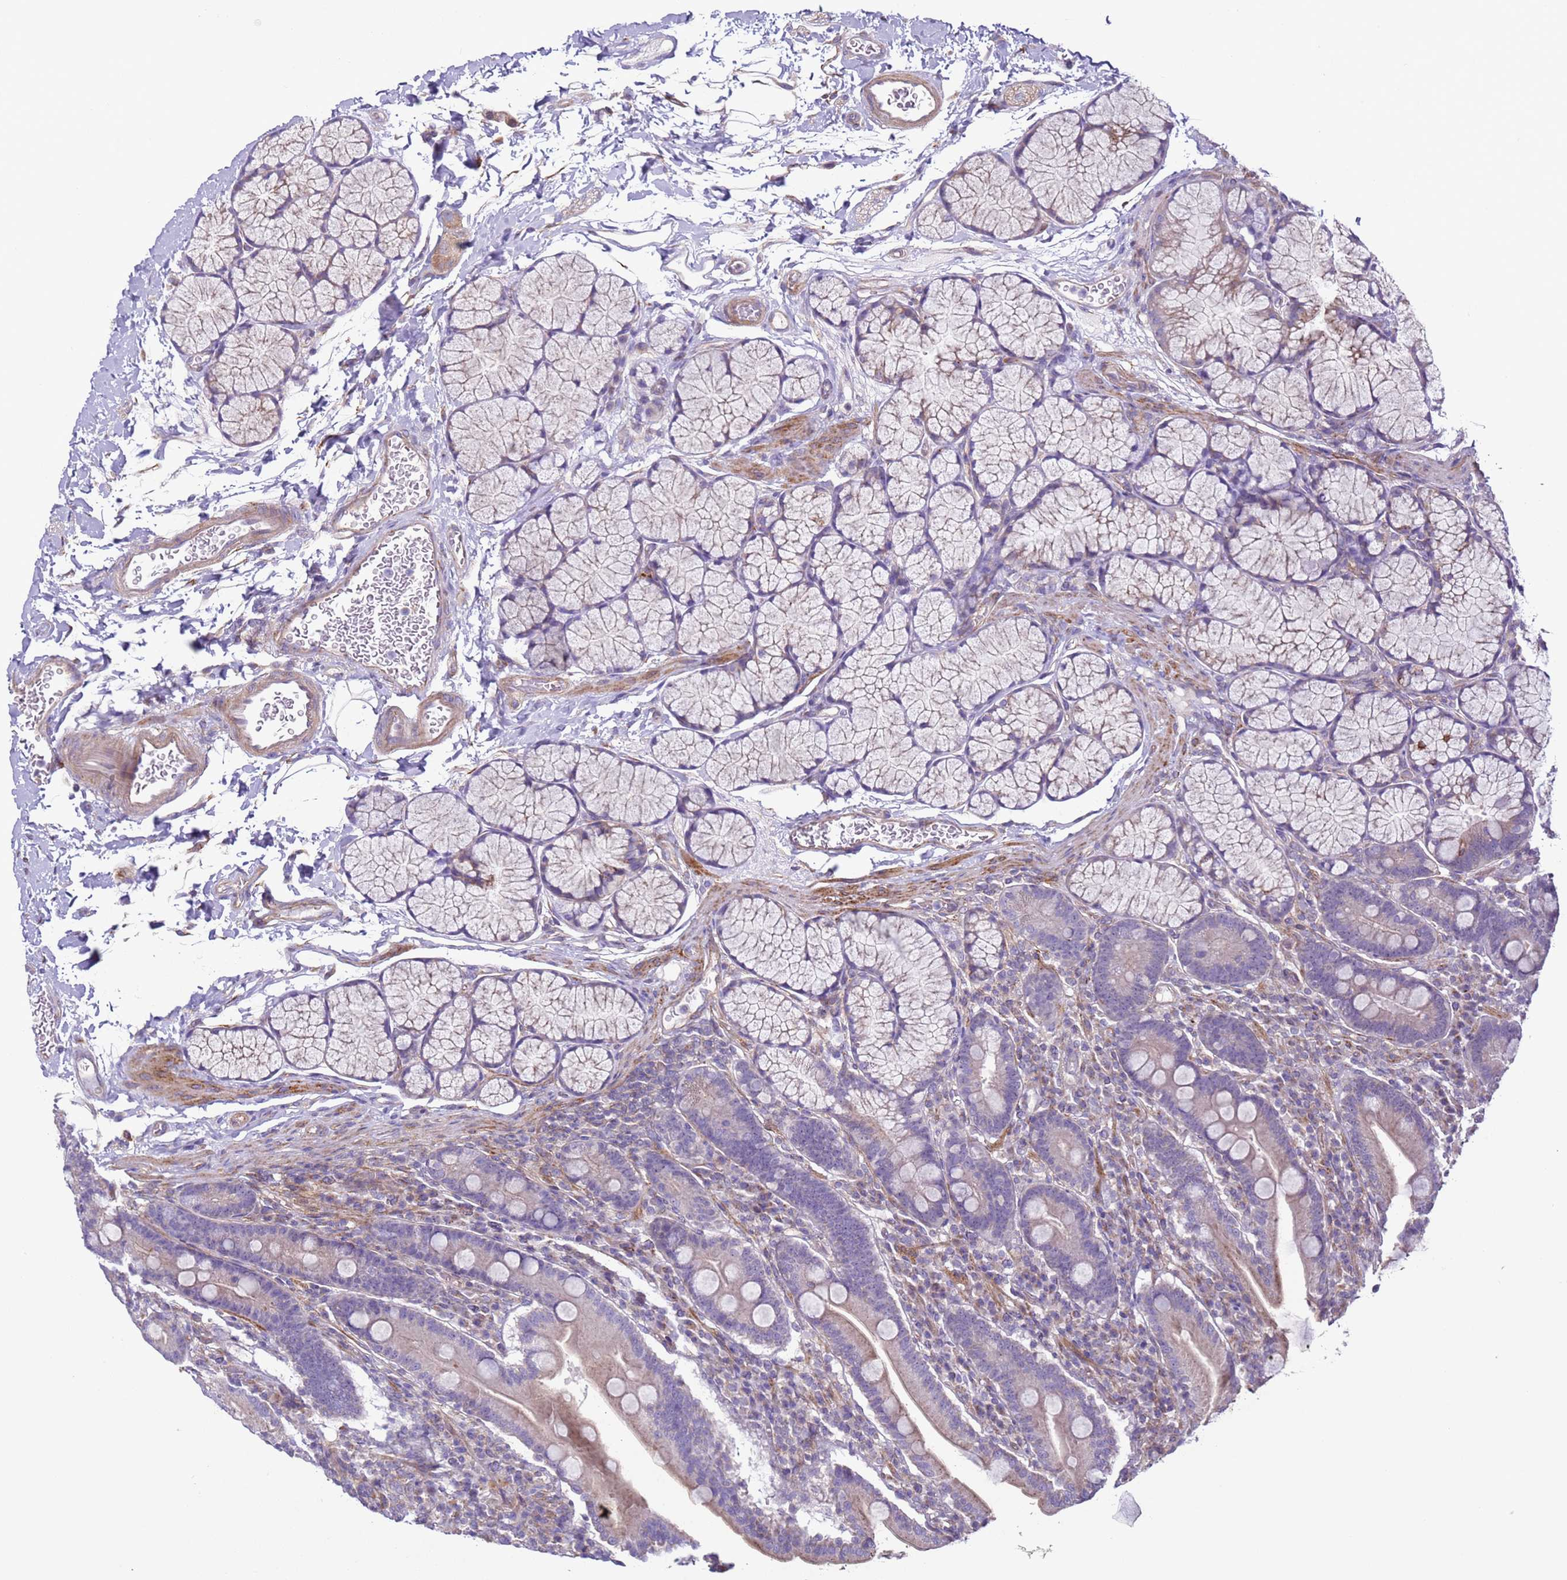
{"staining": {"intensity": "moderate", "quantity": "<25%", "location": "cytoplasmic/membranous"}, "tissue": "duodenum", "cell_type": "Glandular cells", "image_type": "normal", "snomed": [{"axis": "morphology", "description": "Normal tissue, NOS"}, {"axis": "topography", "description": "Duodenum"}], "caption": "High-magnification brightfield microscopy of unremarkable duodenum stained with DAB (3,3'-diaminobenzidine) (brown) and counterstained with hematoxylin (blue). glandular cells exhibit moderate cytoplasmic/membranous staining is present in about<25% of cells. Nuclei are stained in blue.", "gene": "HEATR1", "patient": {"sex": "male", "age": 35}}